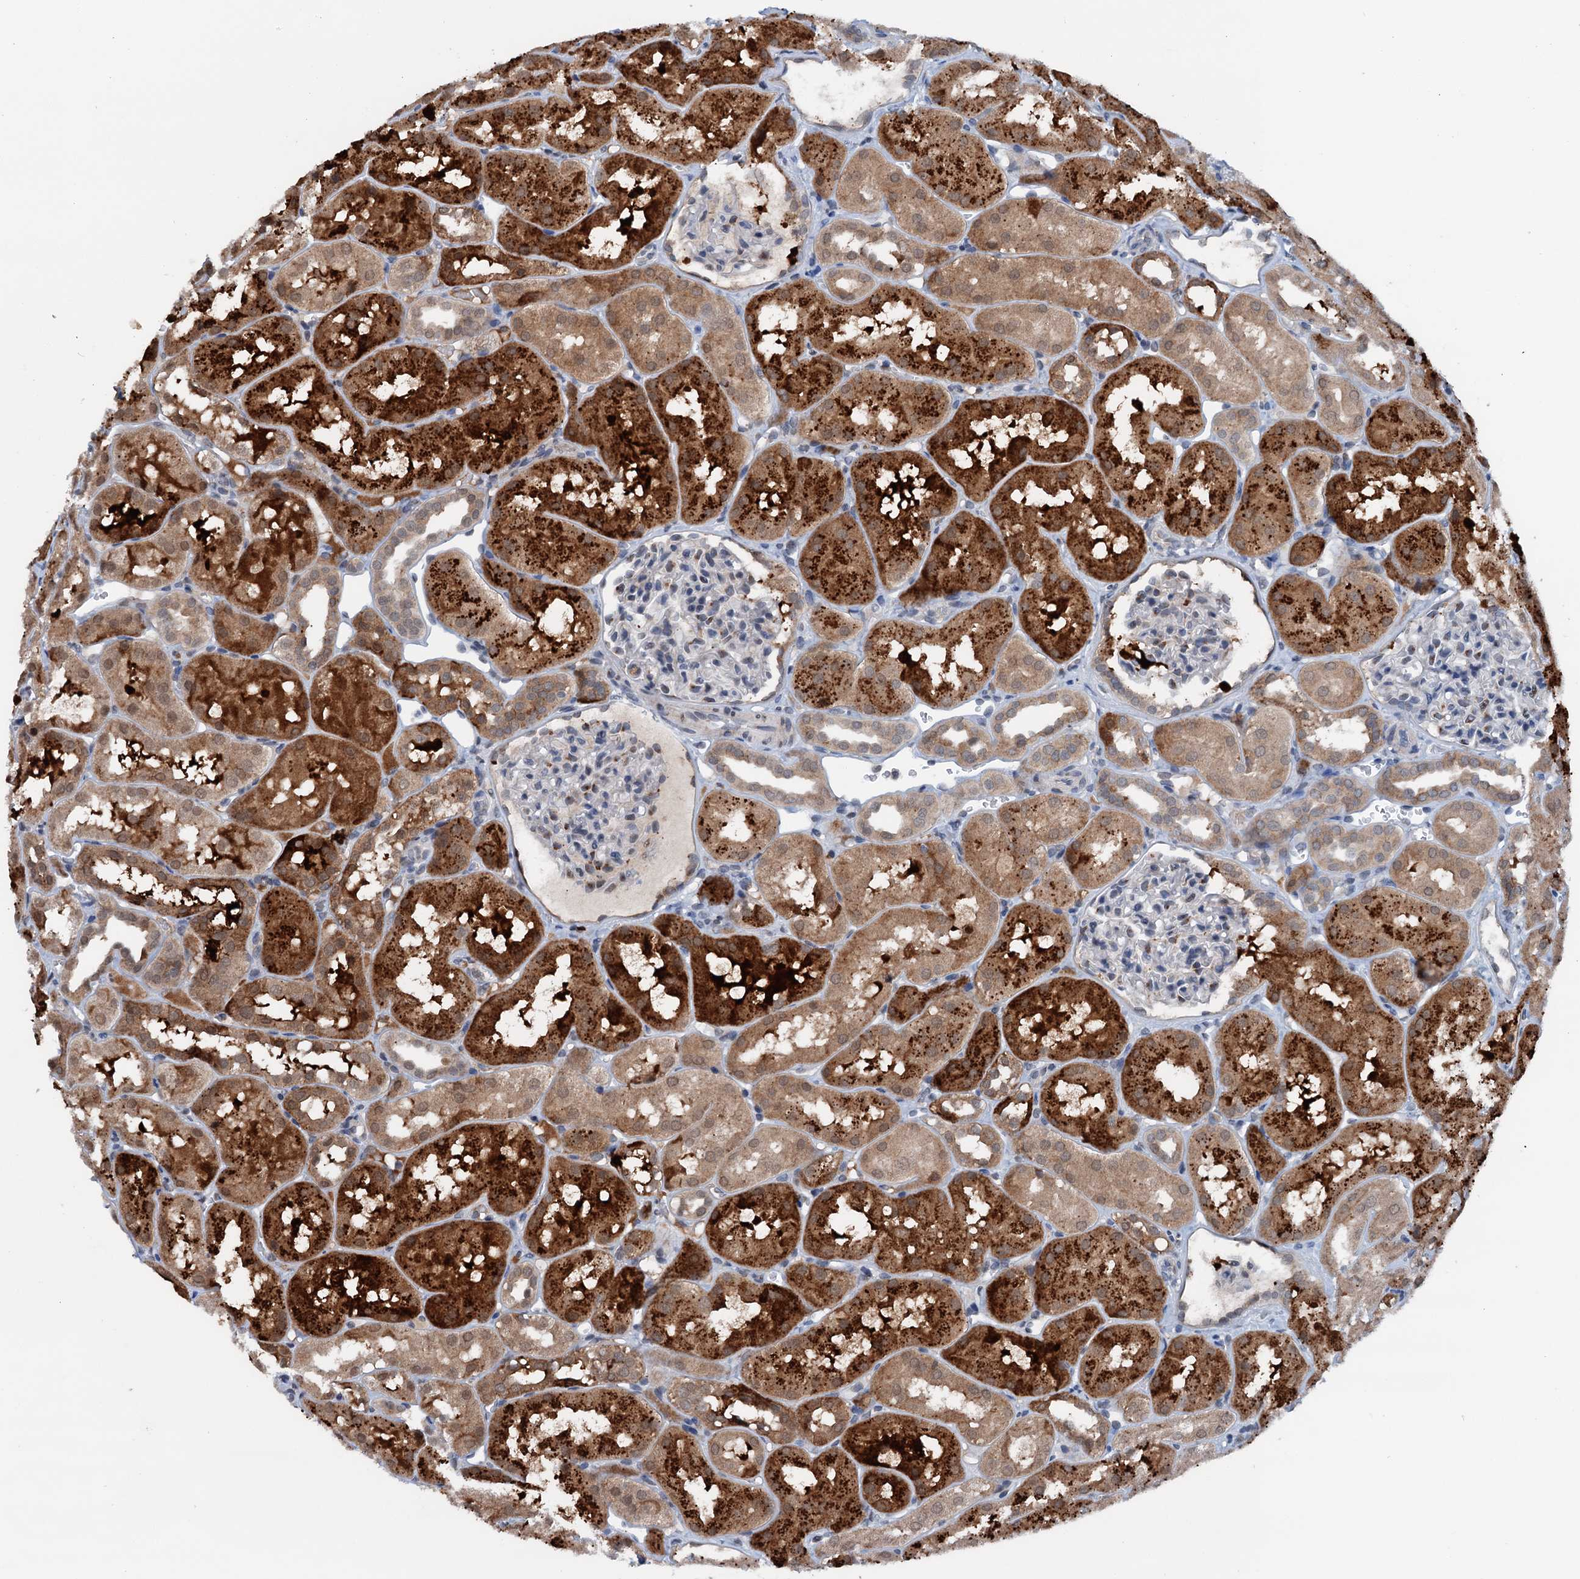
{"staining": {"intensity": "moderate", "quantity": "<25%", "location": "cytoplasmic/membranous"}, "tissue": "kidney", "cell_type": "Cells in glomeruli", "image_type": "normal", "snomed": [{"axis": "morphology", "description": "Normal tissue, NOS"}, {"axis": "topography", "description": "Kidney"}, {"axis": "topography", "description": "Urinary bladder"}], "caption": "Cells in glomeruli demonstrate low levels of moderate cytoplasmic/membranous staining in approximately <25% of cells in unremarkable human kidney. The protein is stained brown, and the nuclei are stained in blue (DAB (3,3'-diaminobenzidine) IHC with brightfield microscopy, high magnification).", "gene": "SHLD1", "patient": {"sex": "male", "age": 16}}